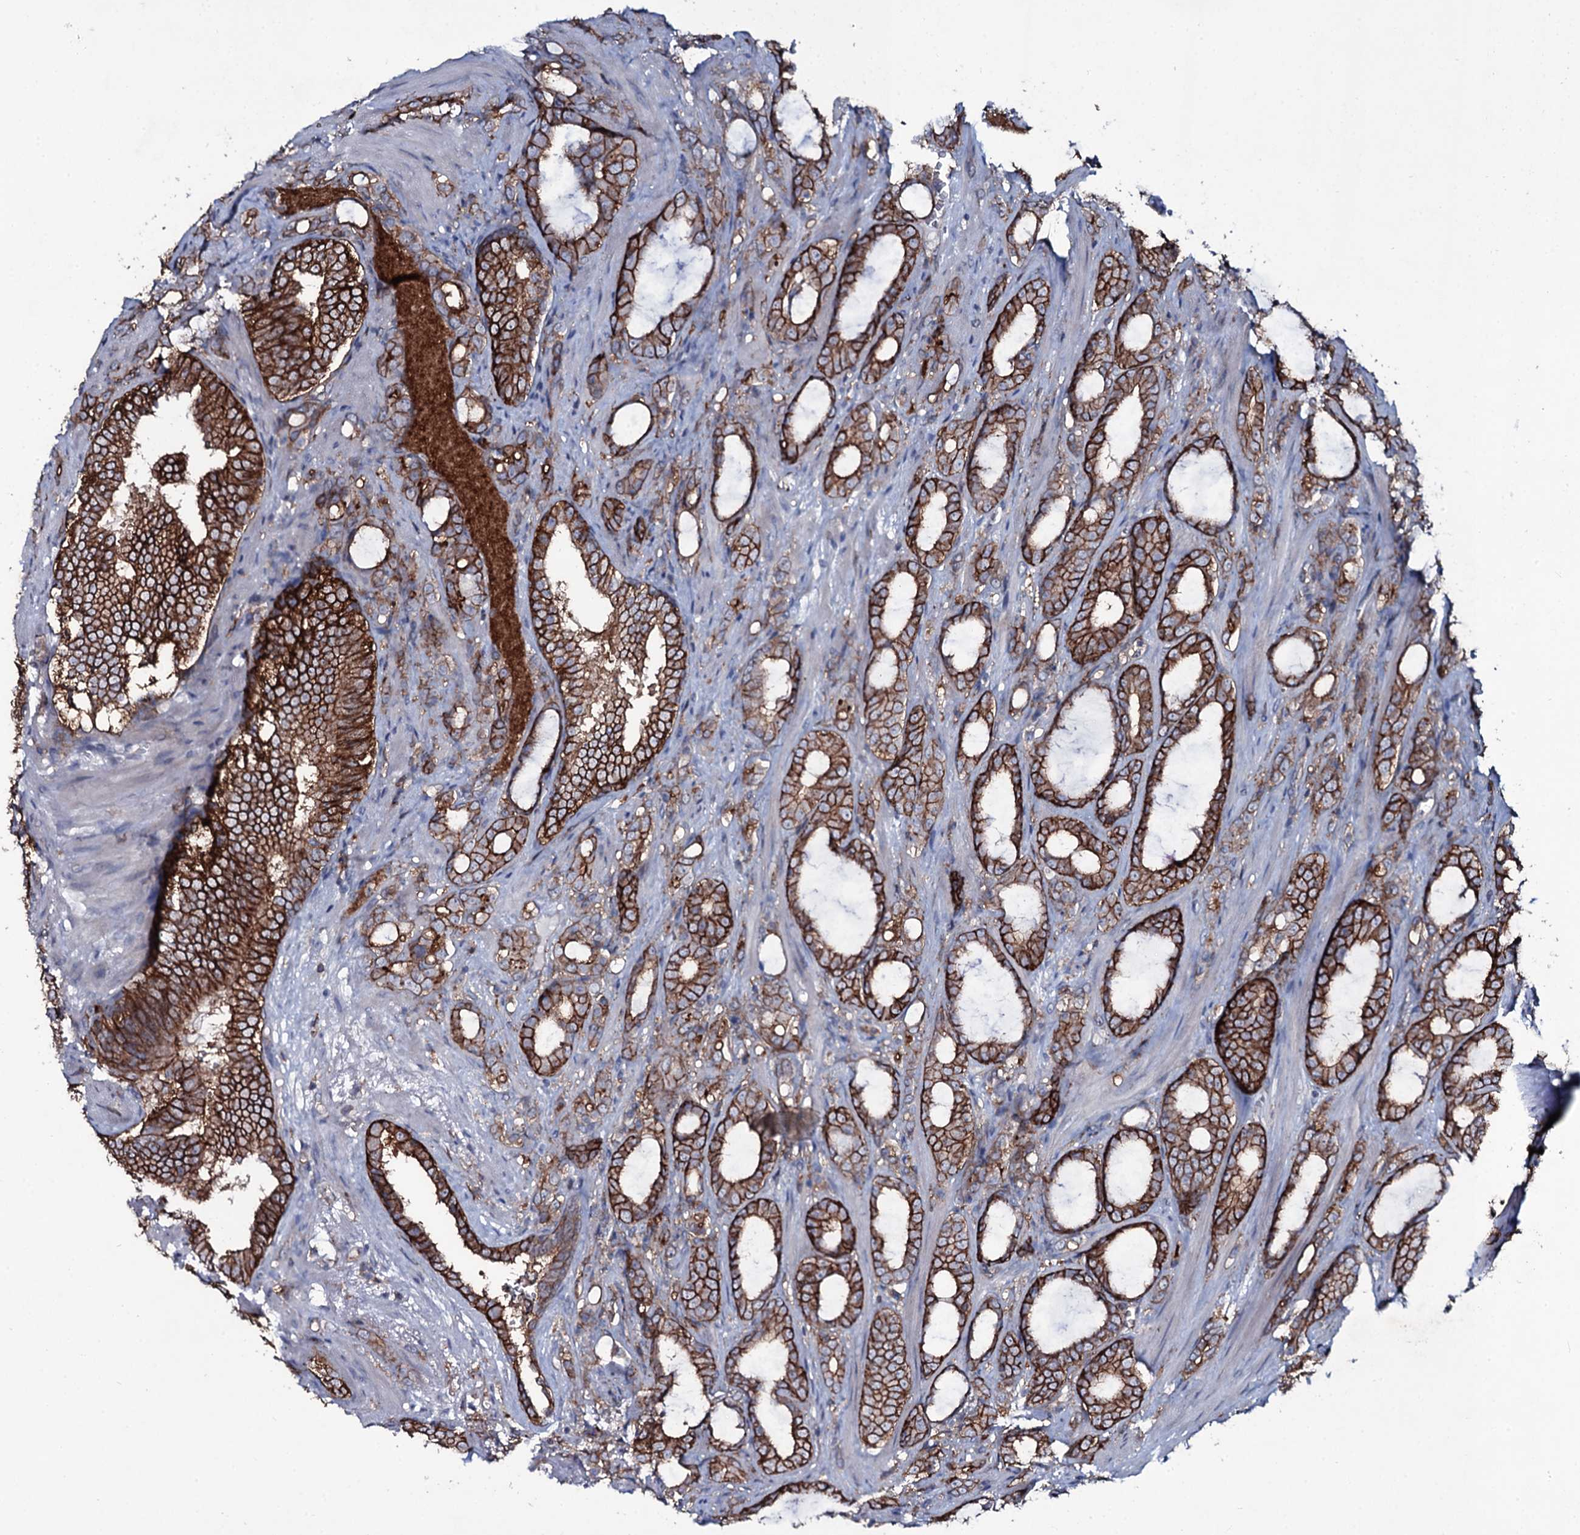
{"staining": {"intensity": "strong", "quantity": ">75%", "location": "cytoplasmic/membranous"}, "tissue": "prostate cancer", "cell_type": "Tumor cells", "image_type": "cancer", "snomed": [{"axis": "morphology", "description": "Adenocarcinoma, High grade"}, {"axis": "topography", "description": "Prostate"}], "caption": "IHC of prostate cancer (high-grade adenocarcinoma) exhibits high levels of strong cytoplasmic/membranous staining in approximately >75% of tumor cells.", "gene": "SNAP23", "patient": {"sex": "male", "age": 72}}